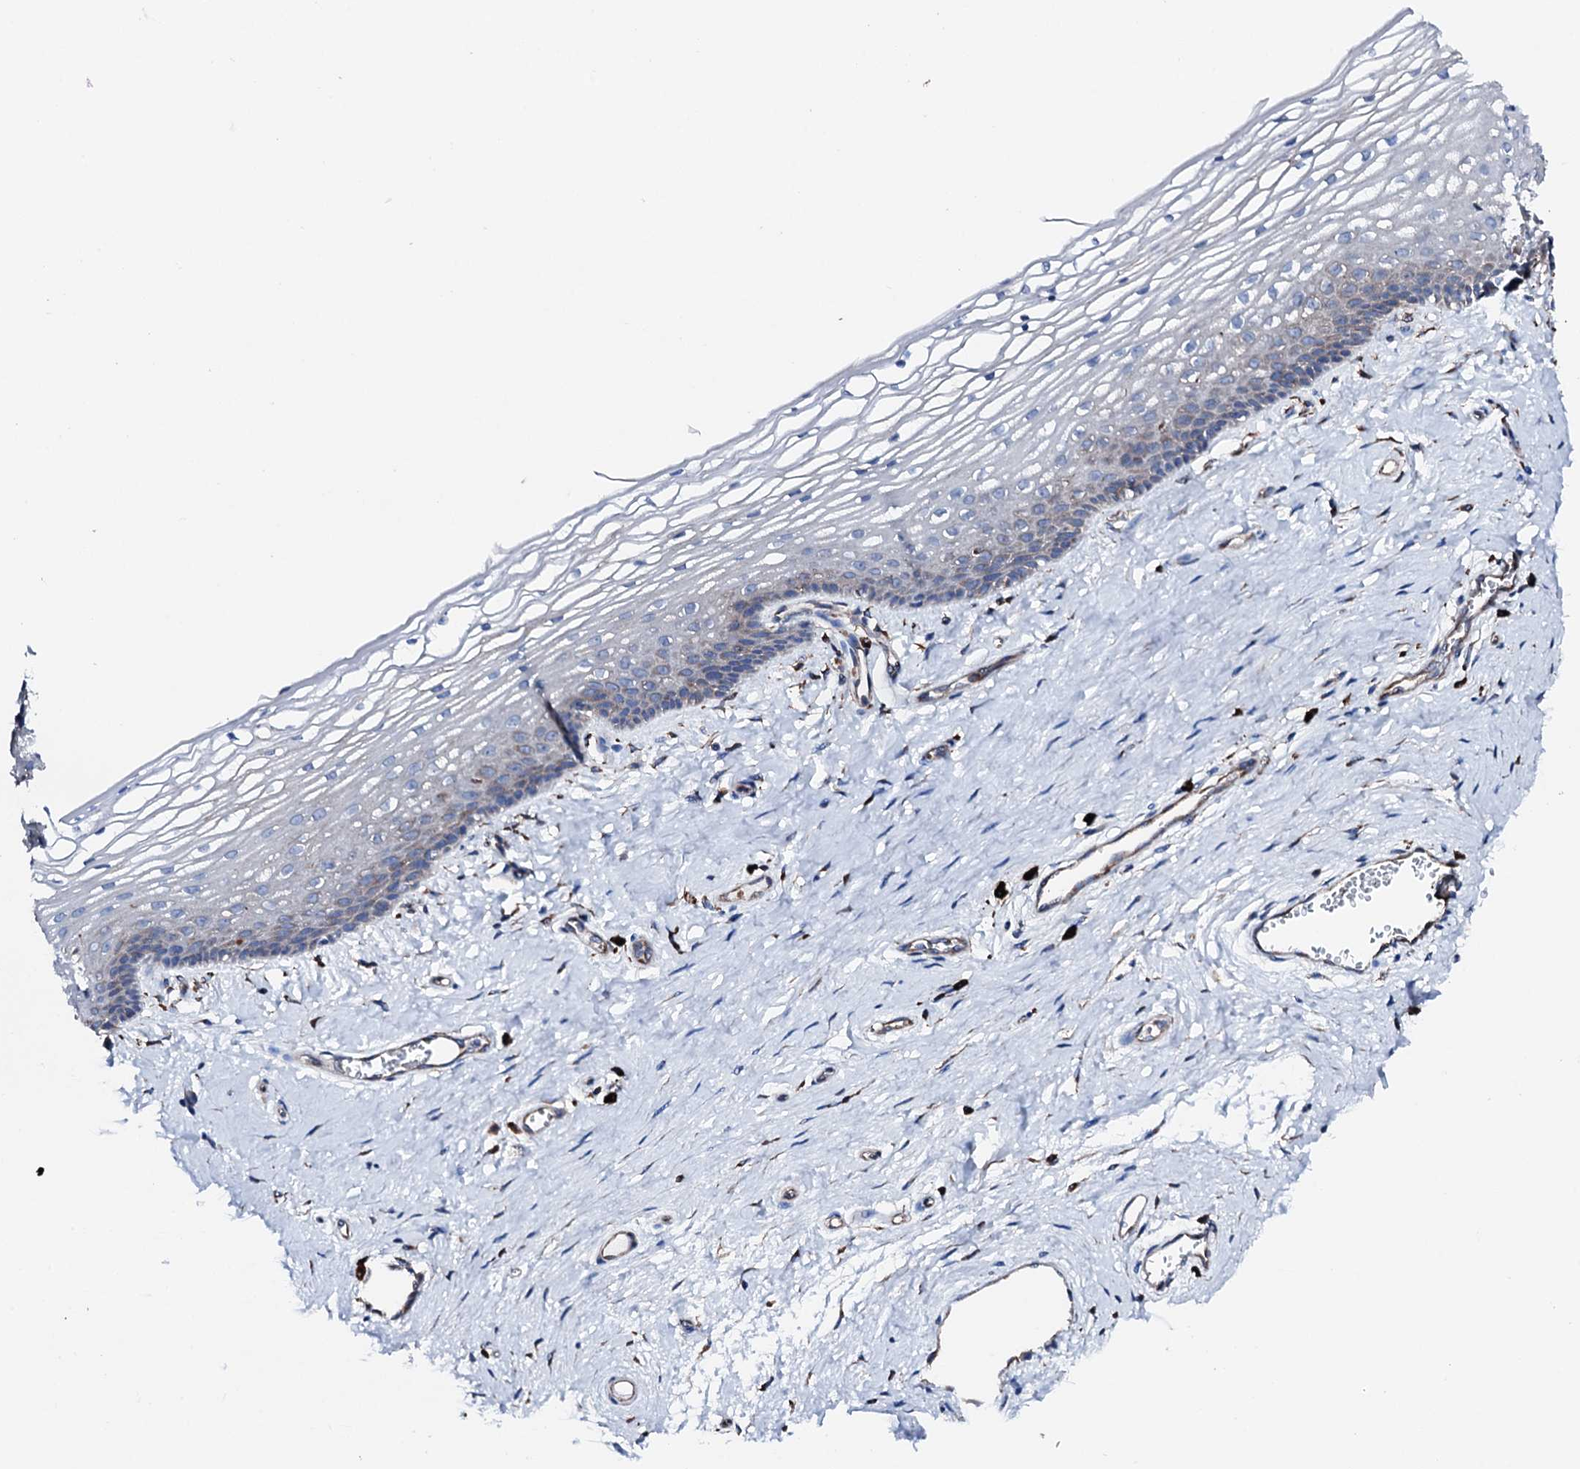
{"staining": {"intensity": "weak", "quantity": "<25%", "location": "cytoplasmic/membranous"}, "tissue": "vagina", "cell_type": "Squamous epithelial cells", "image_type": "normal", "snomed": [{"axis": "morphology", "description": "Normal tissue, NOS"}, {"axis": "topography", "description": "Vagina"}], "caption": "An IHC photomicrograph of normal vagina is shown. There is no staining in squamous epithelial cells of vagina. The staining is performed using DAB (3,3'-diaminobenzidine) brown chromogen with nuclei counter-stained in using hematoxylin.", "gene": "AMDHD1", "patient": {"sex": "female", "age": 46}}